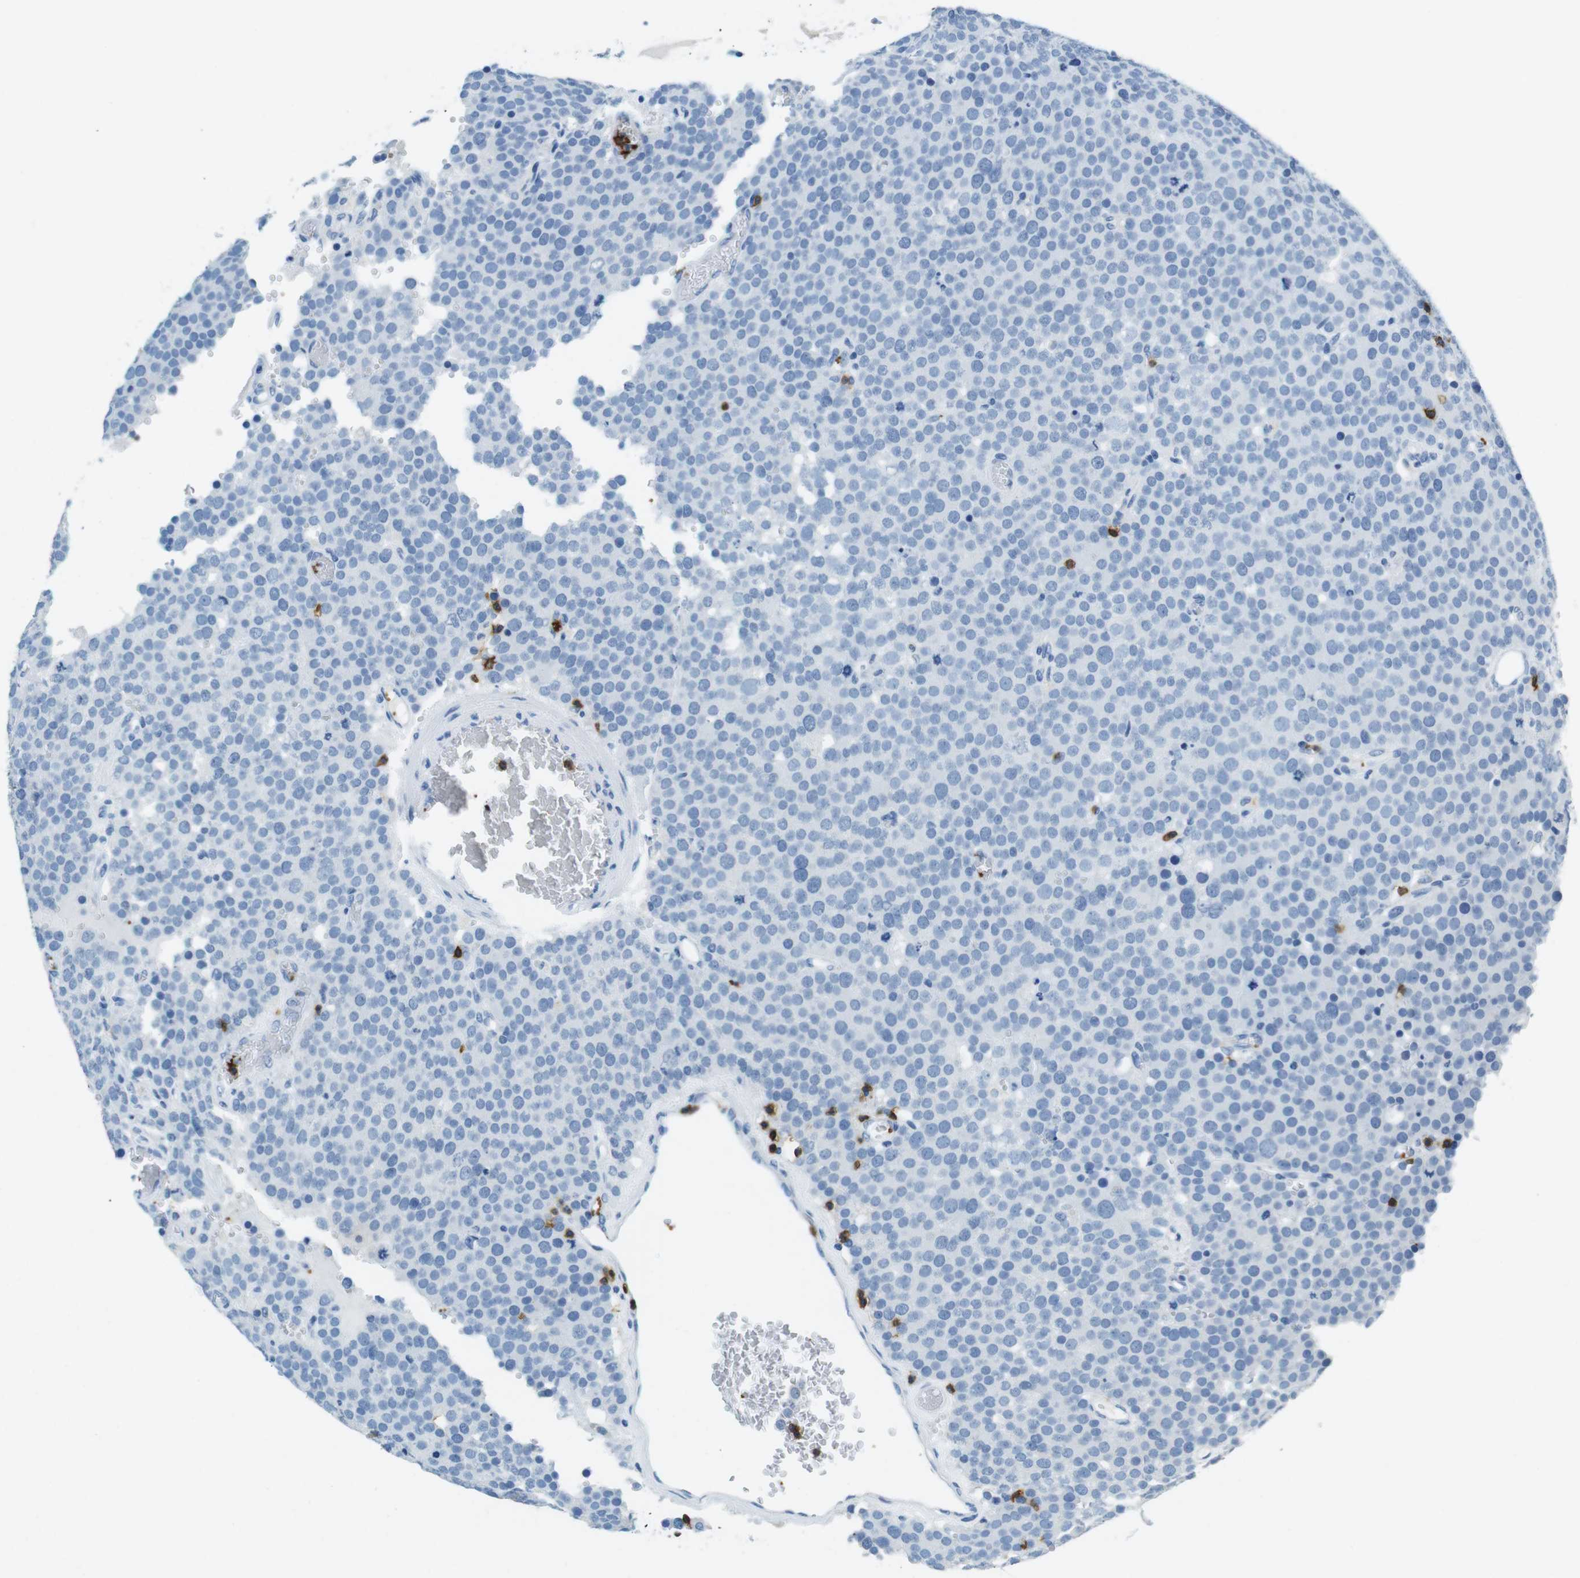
{"staining": {"intensity": "negative", "quantity": "none", "location": "none"}, "tissue": "testis cancer", "cell_type": "Tumor cells", "image_type": "cancer", "snomed": [{"axis": "morphology", "description": "Normal tissue, NOS"}, {"axis": "morphology", "description": "Seminoma, NOS"}, {"axis": "topography", "description": "Testis"}], "caption": "High magnification brightfield microscopy of testis seminoma stained with DAB (3,3'-diaminobenzidine) (brown) and counterstained with hematoxylin (blue): tumor cells show no significant staining.", "gene": "LAT", "patient": {"sex": "male", "age": 71}}